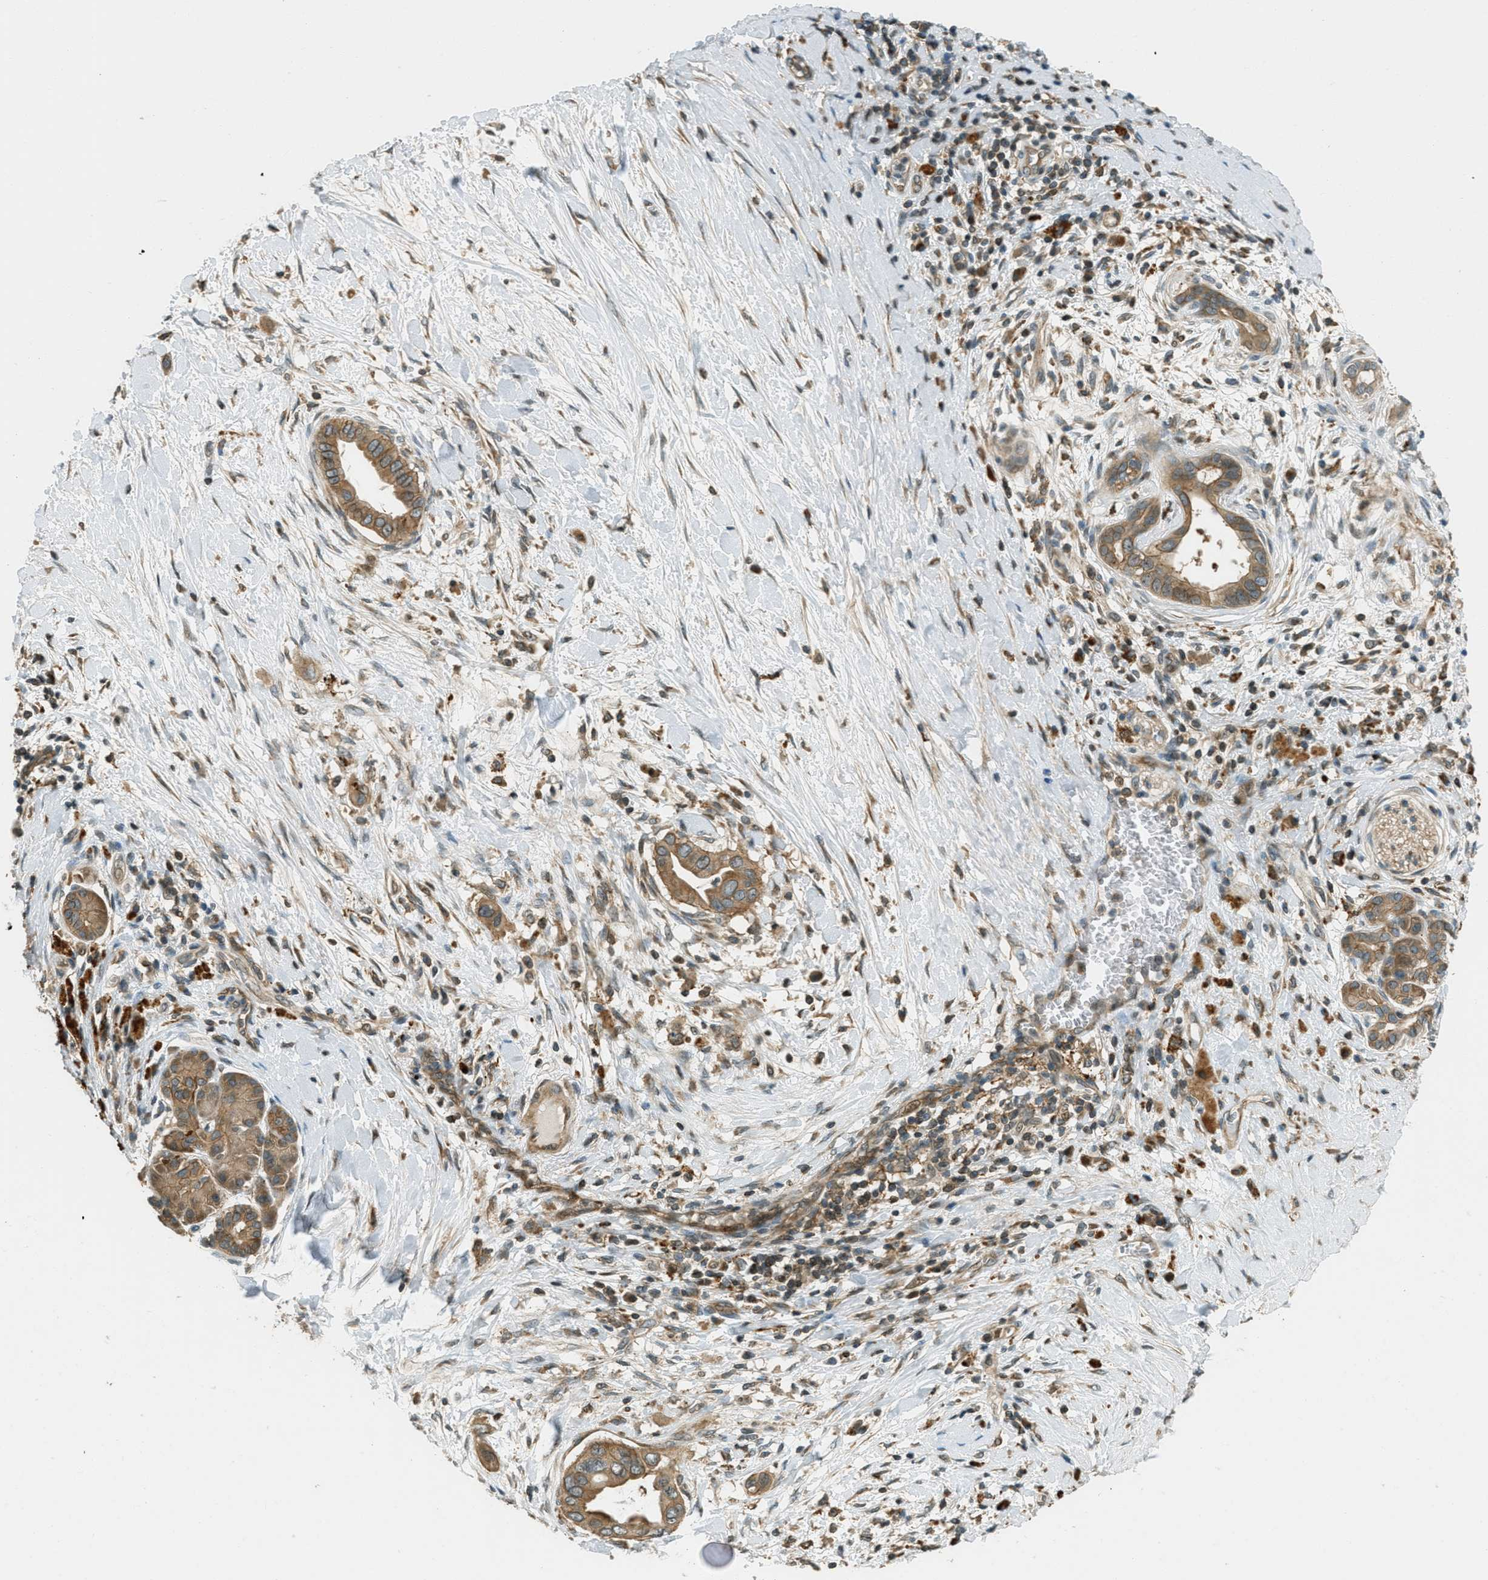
{"staining": {"intensity": "moderate", "quantity": ">75%", "location": "cytoplasmic/membranous"}, "tissue": "pancreatic cancer", "cell_type": "Tumor cells", "image_type": "cancer", "snomed": [{"axis": "morphology", "description": "Adenocarcinoma, NOS"}, {"axis": "topography", "description": "Pancreas"}], "caption": "IHC (DAB) staining of human pancreatic cancer (adenocarcinoma) exhibits moderate cytoplasmic/membranous protein expression in approximately >75% of tumor cells. (DAB = brown stain, brightfield microscopy at high magnification).", "gene": "PTPN23", "patient": {"sex": "male", "age": 55}}